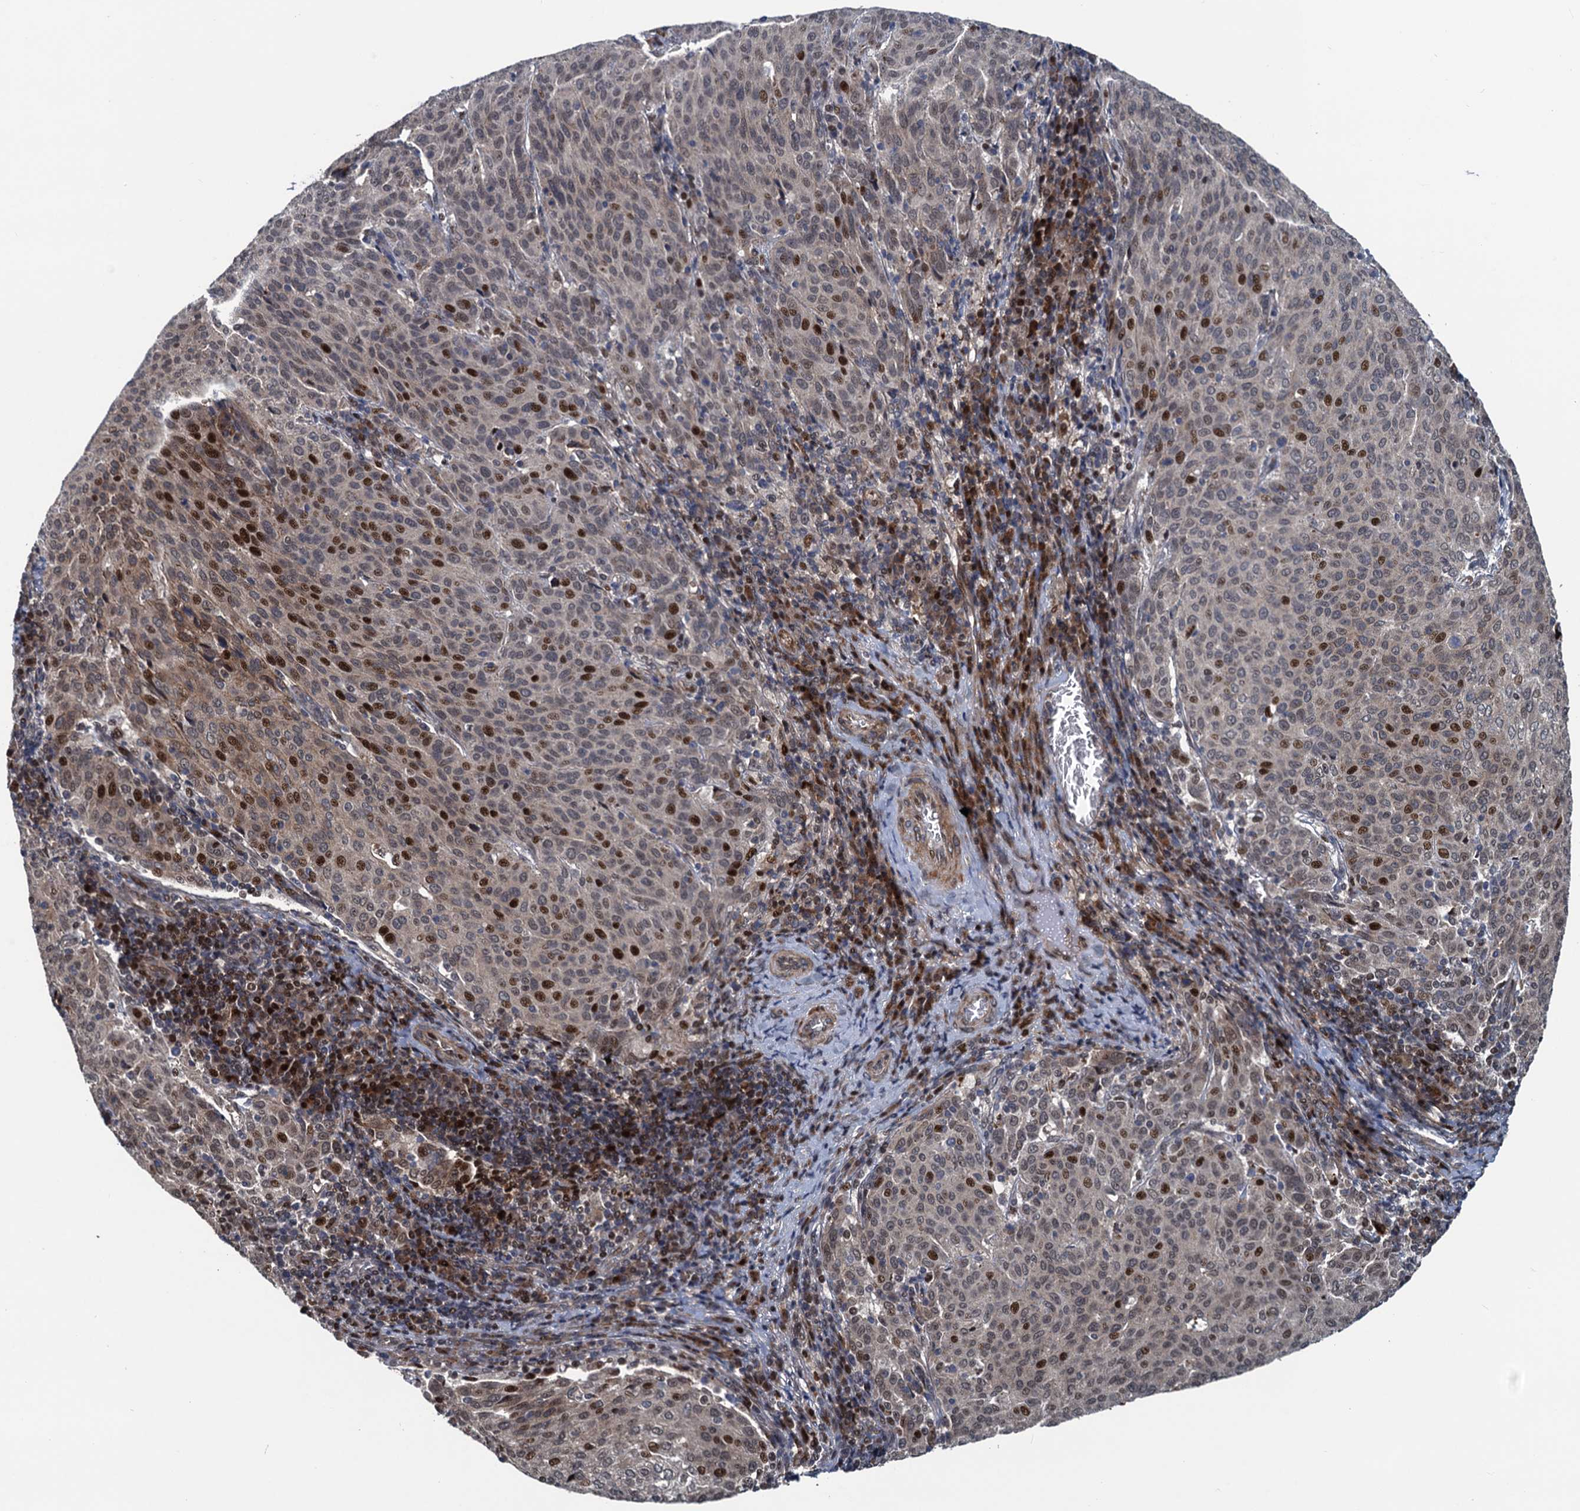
{"staining": {"intensity": "moderate", "quantity": "25%-75%", "location": "nuclear"}, "tissue": "cervical cancer", "cell_type": "Tumor cells", "image_type": "cancer", "snomed": [{"axis": "morphology", "description": "Squamous cell carcinoma, NOS"}, {"axis": "topography", "description": "Cervix"}], "caption": "There is medium levels of moderate nuclear expression in tumor cells of cervical cancer, as demonstrated by immunohistochemical staining (brown color).", "gene": "ATOSA", "patient": {"sex": "female", "age": 46}}